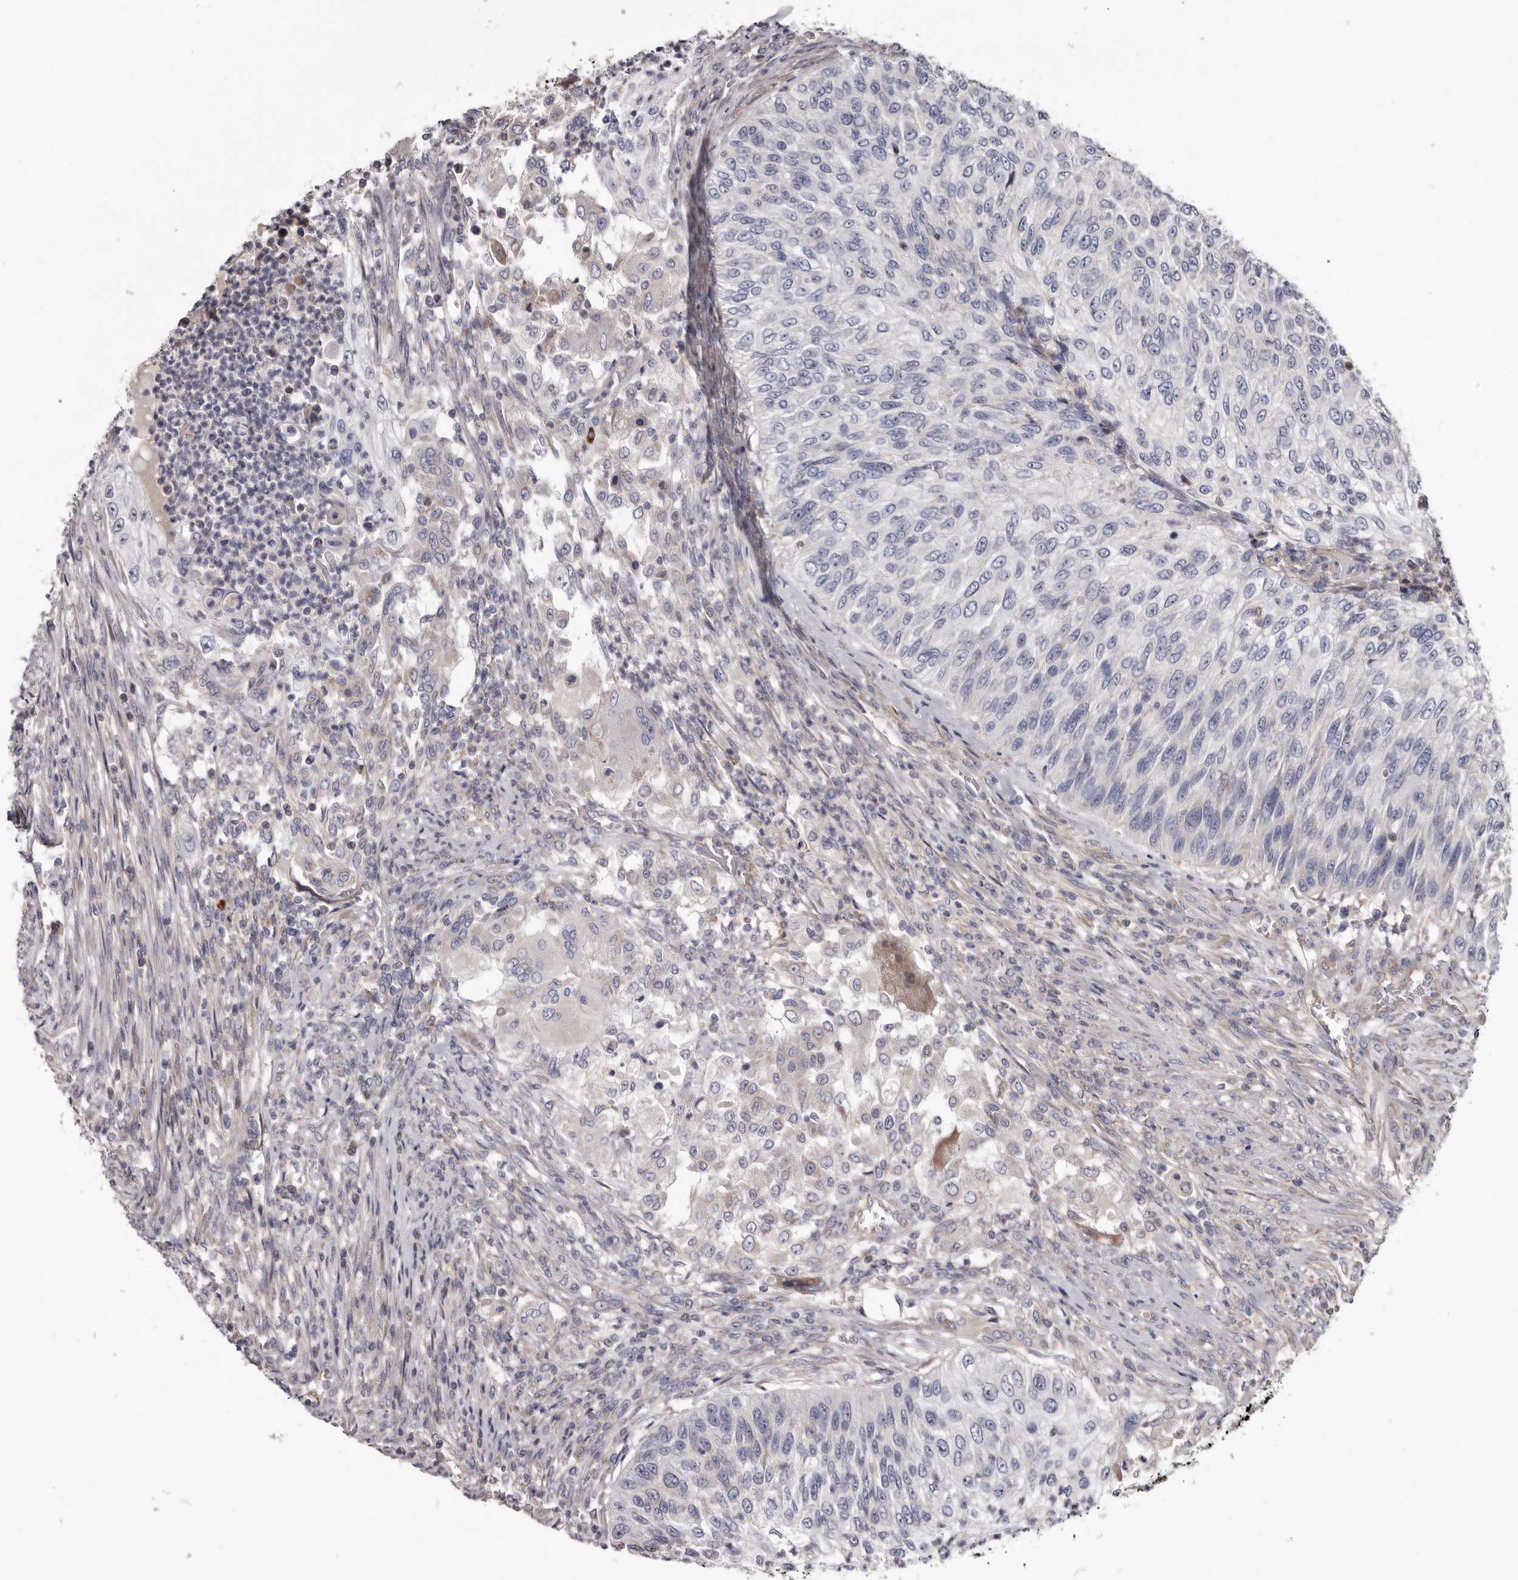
{"staining": {"intensity": "negative", "quantity": "none", "location": "none"}, "tissue": "urothelial cancer", "cell_type": "Tumor cells", "image_type": "cancer", "snomed": [{"axis": "morphology", "description": "Urothelial carcinoma, High grade"}, {"axis": "topography", "description": "Urinary bladder"}], "caption": "Micrograph shows no protein expression in tumor cells of urothelial cancer tissue. Brightfield microscopy of IHC stained with DAB (brown) and hematoxylin (blue), captured at high magnification.", "gene": "ASIC5", "patient": {"sex": "female", "age": 60}}